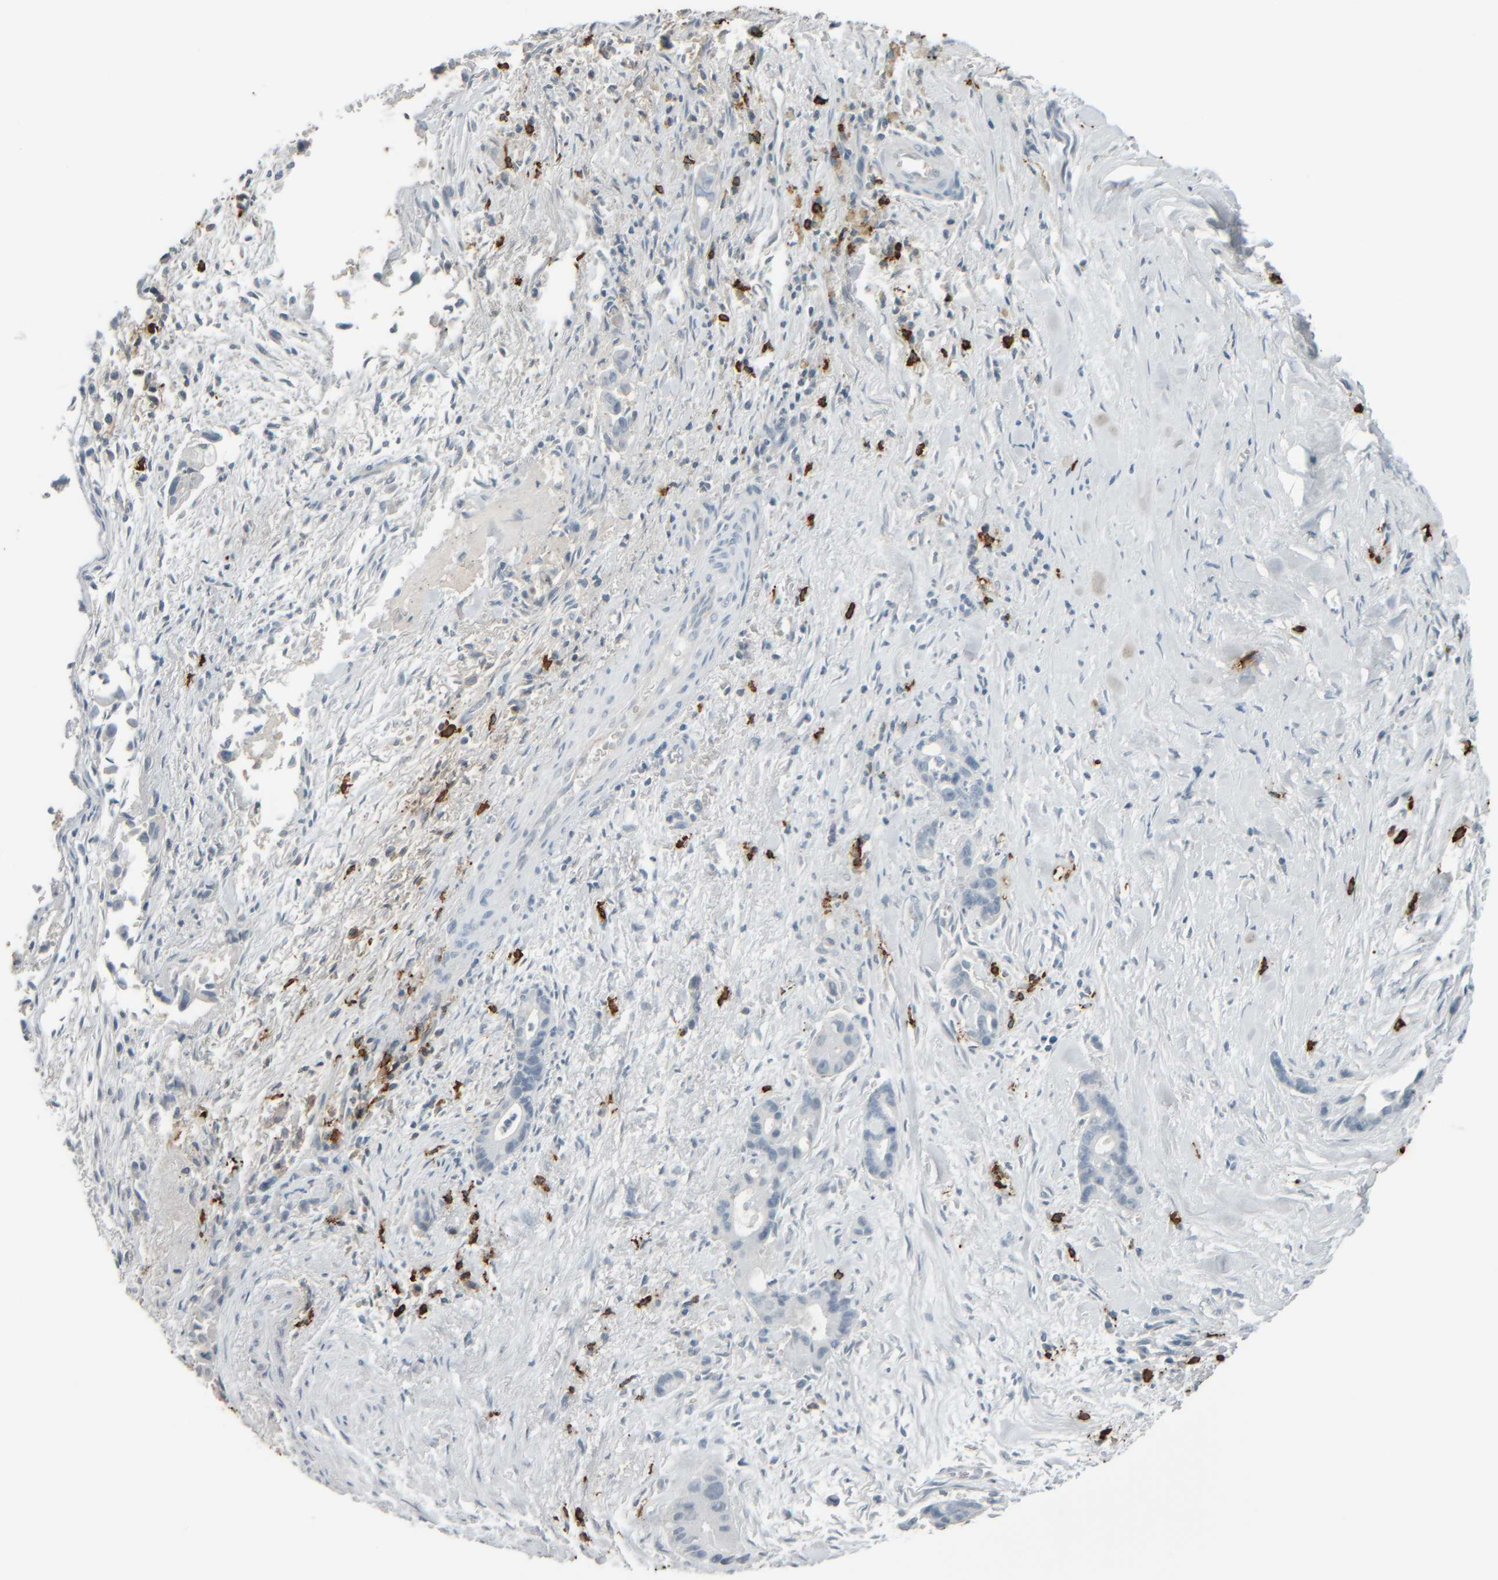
{"staining": {"intensity": "negative", "quantity": "none", "location": "none"}, "tissue": "liver cancer", "cell_type": "Tumor cells", "image_type": "cancer", "snomed": [{"axis": "morphology", "description": "Cholangiocarcinoma"}, {"axis": "topography", "description": "Liver"}], "caption": "Tumor cells are negative for brown protein staining in liver cancer (cholangiocarcinoma).", "gene": "TPSAB1", "patient": {"sex": "female", "age": 55}}